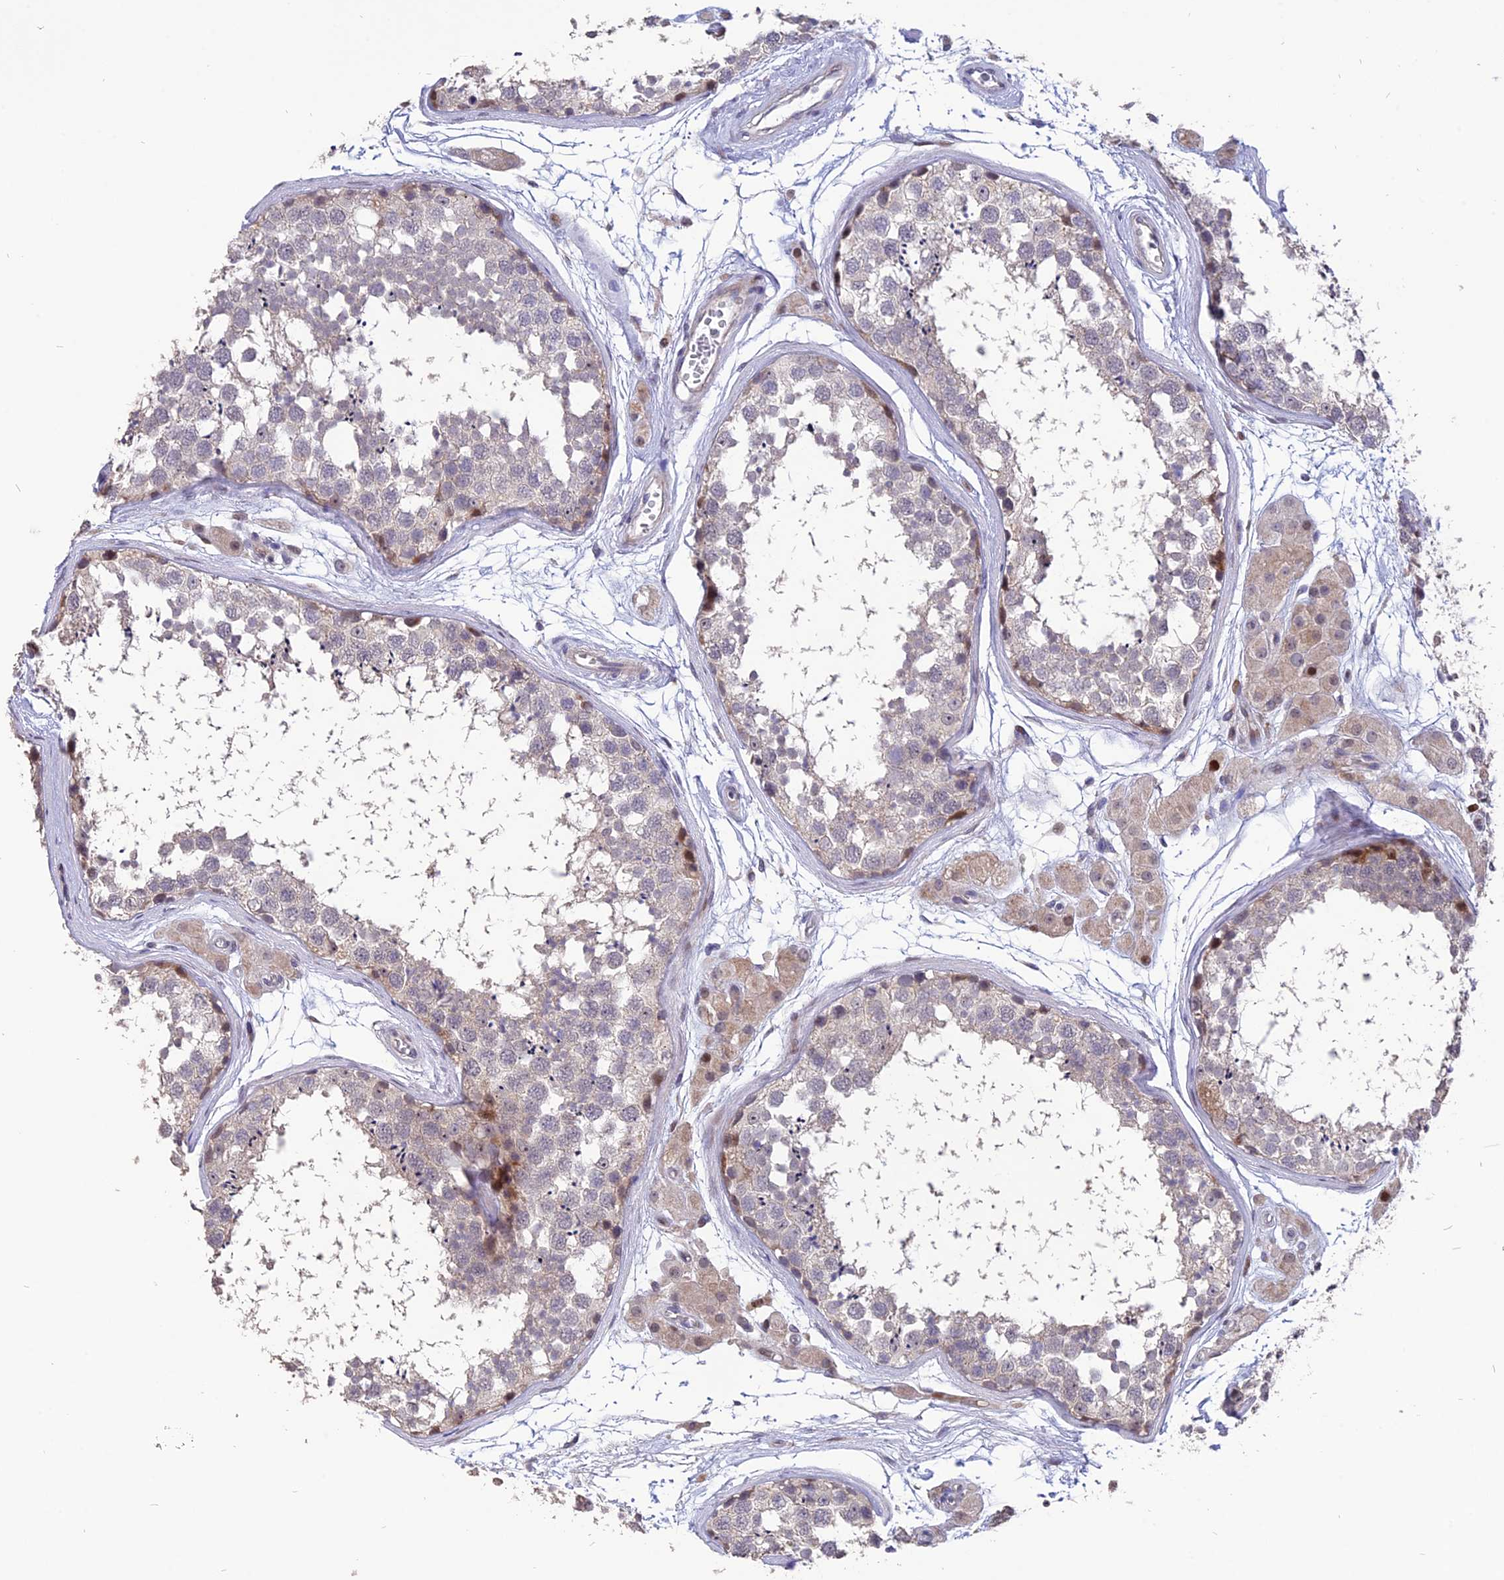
{"staining": {"intensity": "weak", "quantity": "<25%", "location": "cytoplasmic/membranous,nuclear"}, "tissue": "testis", "cell_type": "Cells in seminiferous ducts", "image_type": "normal", "snomed": [{"axis": "morphology", "description": "Normal tissue, NOS"}, {"axis": "topography", "description": "Testis"}], "caption": "DAB (3,3'-diaminobenzidine) immunohistochemical staining of benign human testis reveals no significant staining in cells in seminiferous ducts.", "gene": "TMEM263", "patient": {"sex": "male", "age": 56}}